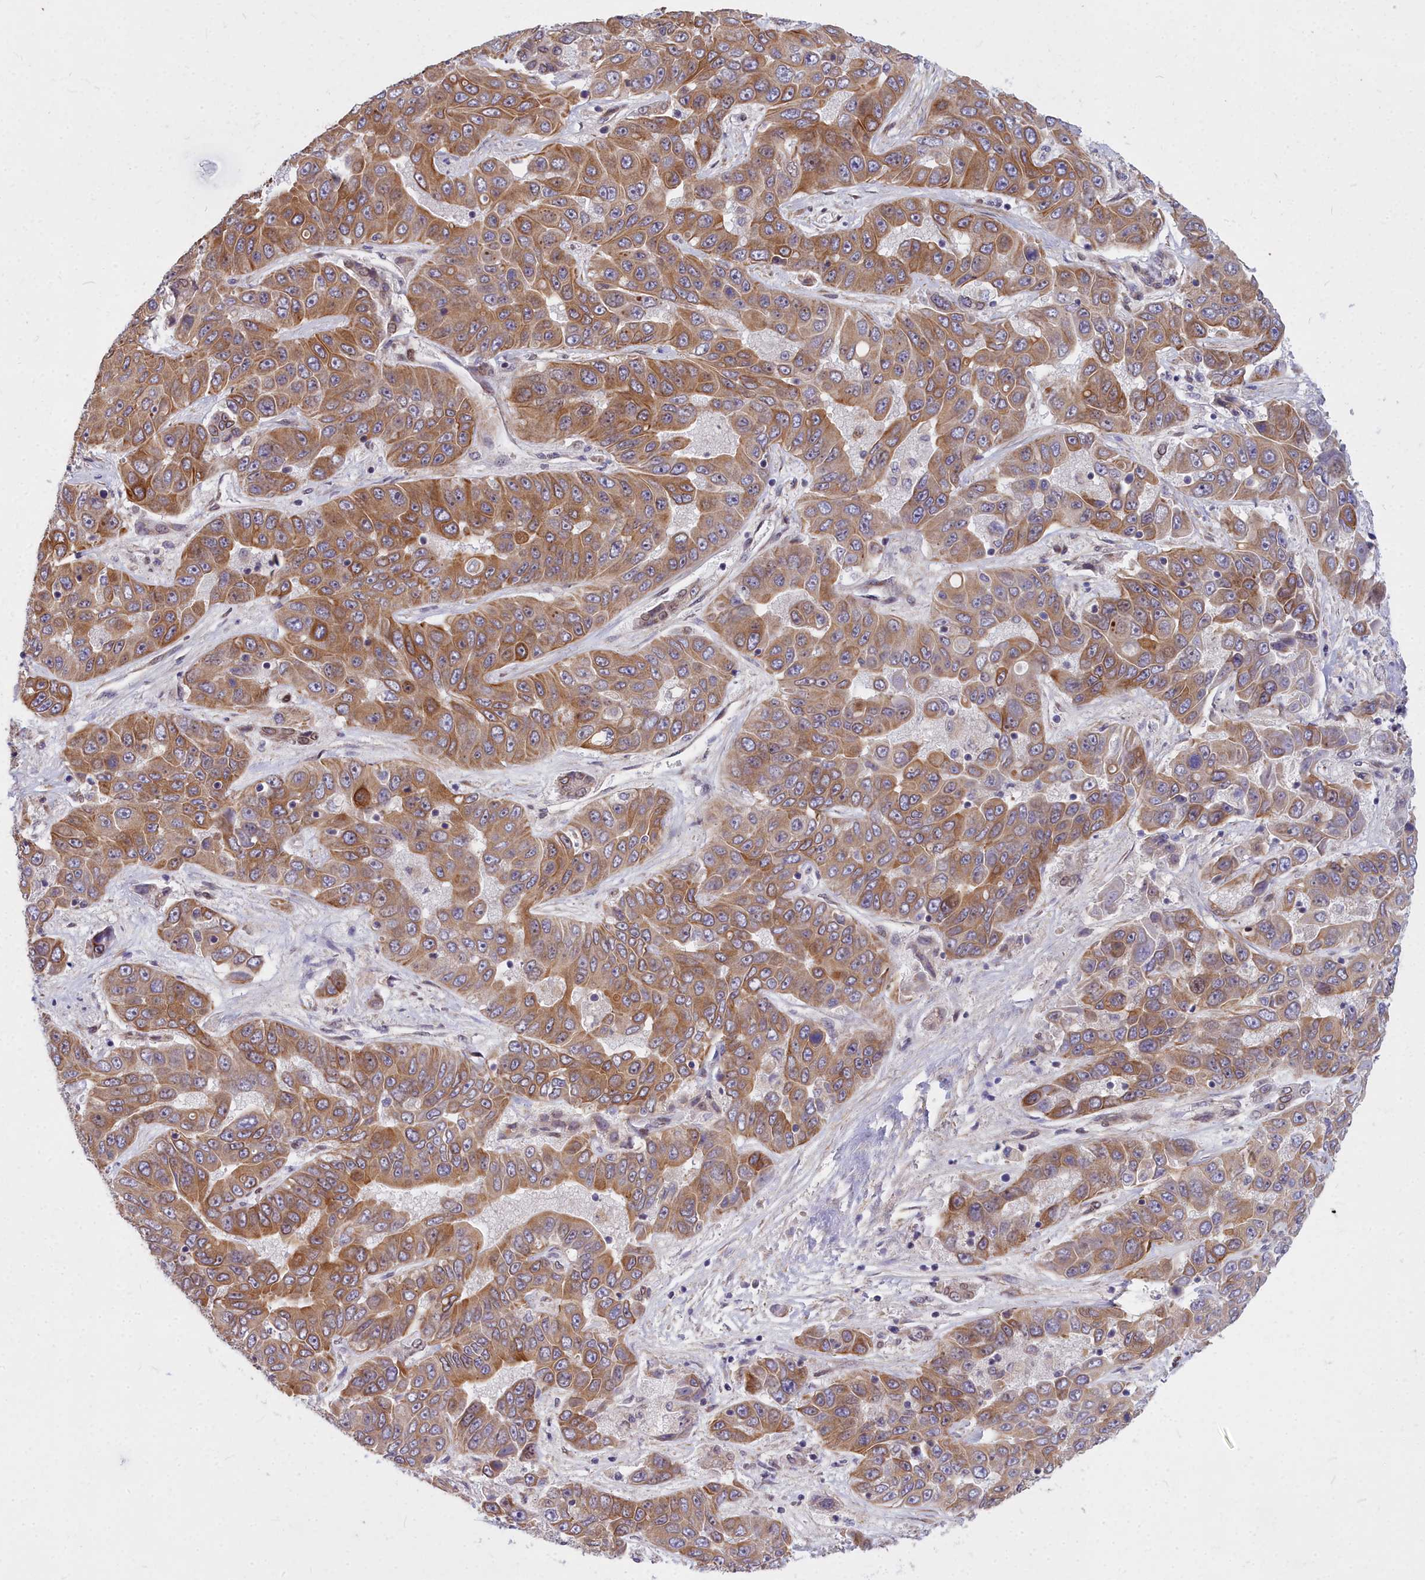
{"staining": {"intensity": "moderate", "quantity": ">75%", "location": "cytoplasmic/membranous"}, "tissue": "liver cancer", "cell_type": "Tumor cells", "image_type": "cancer", "snomed": [{"axis": "morphology", "description": "Cholangiocarcinoma"}, {"axis": "topography", "description": "Liver"}], "caption": "Immunohistochemistry micrograph of neoplastic tissue: human liver cancer (cholangiocarcinoma) stained using IHC shows medium levels of moderate protein expression localized specifically in the cytoplasmic/membranous of tumor cells, appearing as a cytoplasmic/membranous brown color.", "gene": "ABCB8", "patient": {"sex": "female", "age": 52}}